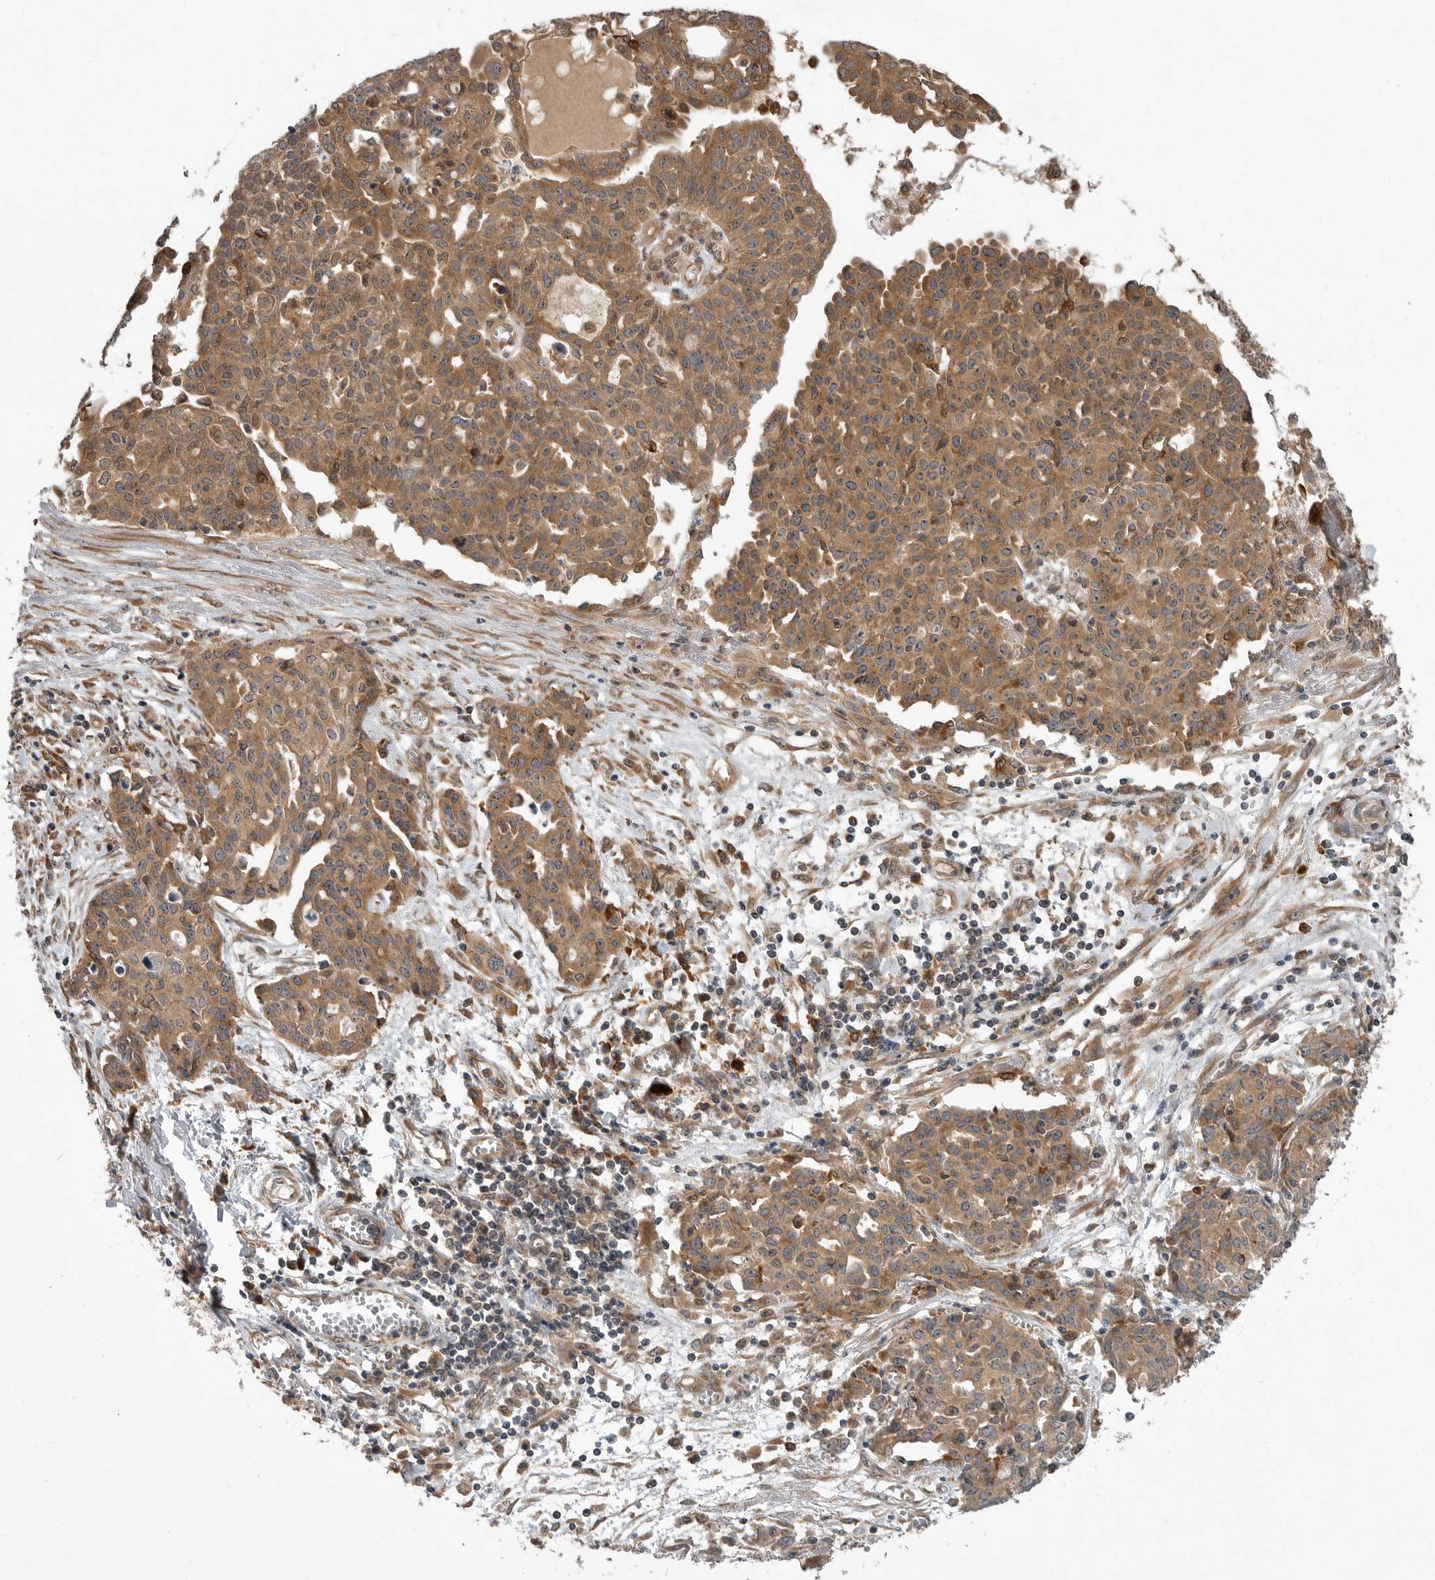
{"staining": {"intensity": "moderate", "quantity": ">75%", "location": "cytoplasmic/membranous"}, "tissue": "ovarian cancer", "cell_type": "Tumor cells", "image_type": "cancer", "snomed": [{"axis": "morphology", "description": "Cystadenocarcinoma, serous, NOS"}, {"axis": "topography", "description": "Soft tissue"}, {"axis": "topography", "description": "Ovary"}], "caption": "Protein staining demonstrates moderate cytoplasmic/membranous expression in about >75% of tumor cells in serous cystadenocarcinoma (ovarian).", "gene": "OSBPL9", "patient": {"sex": "female", "age": 57}}